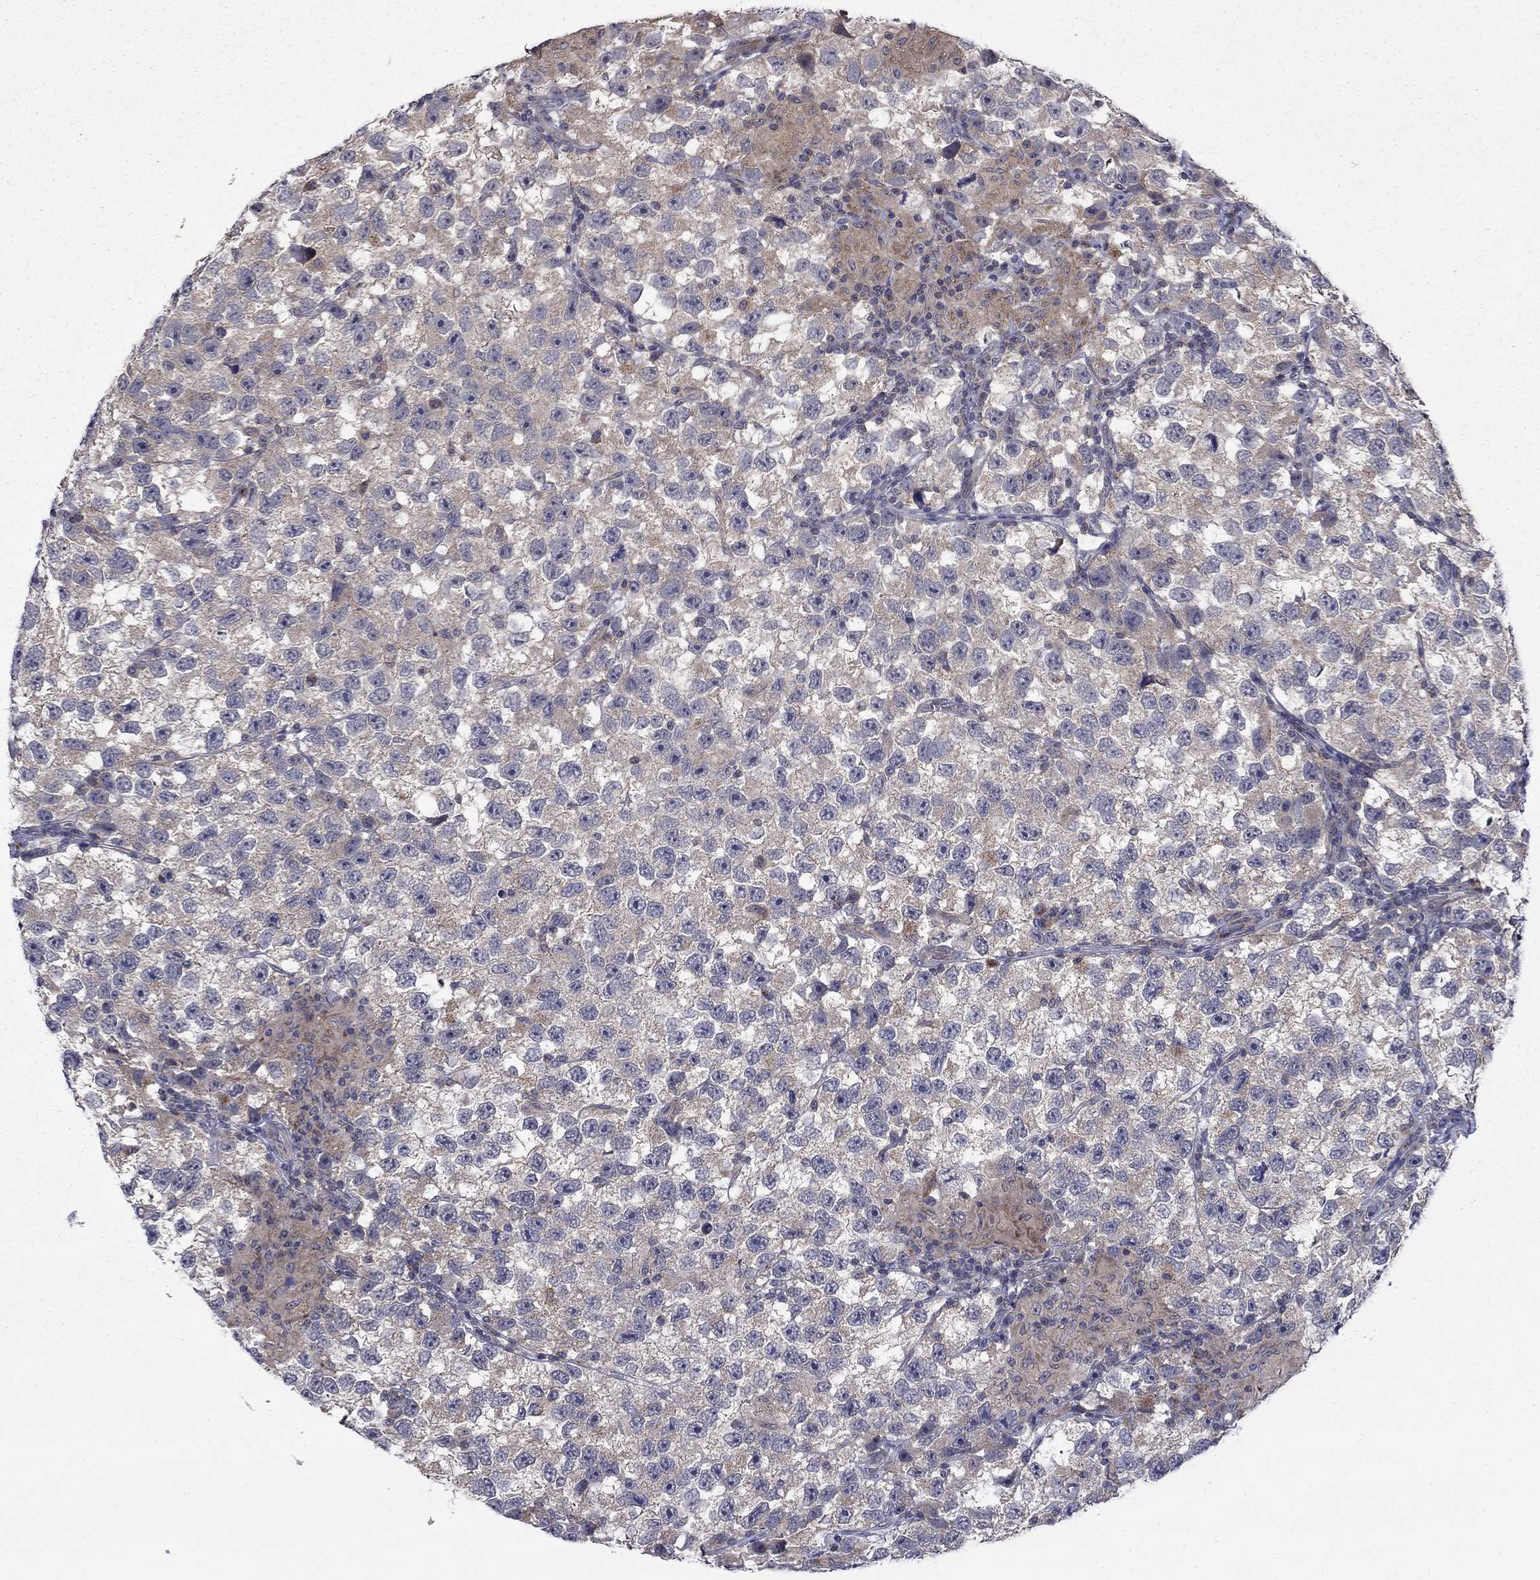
{"staining": {"intensity": "negative", "quantity": "none", "location": "none"}, "tissue": "testis cancer", "cell_type": "Tumor cells", "image_type": "cancer", "snomed": [{"axis": "morphology", "description": "Seminoma, NOS"}, {"axis": "topography", "description": "Testis"}], "caption": "Tumor cells are negative for protein expression in human testis cancer. Nuclei are stained in blue.", "gene": "DOP1B", "patient": {"sex": "male", "age": 26}}